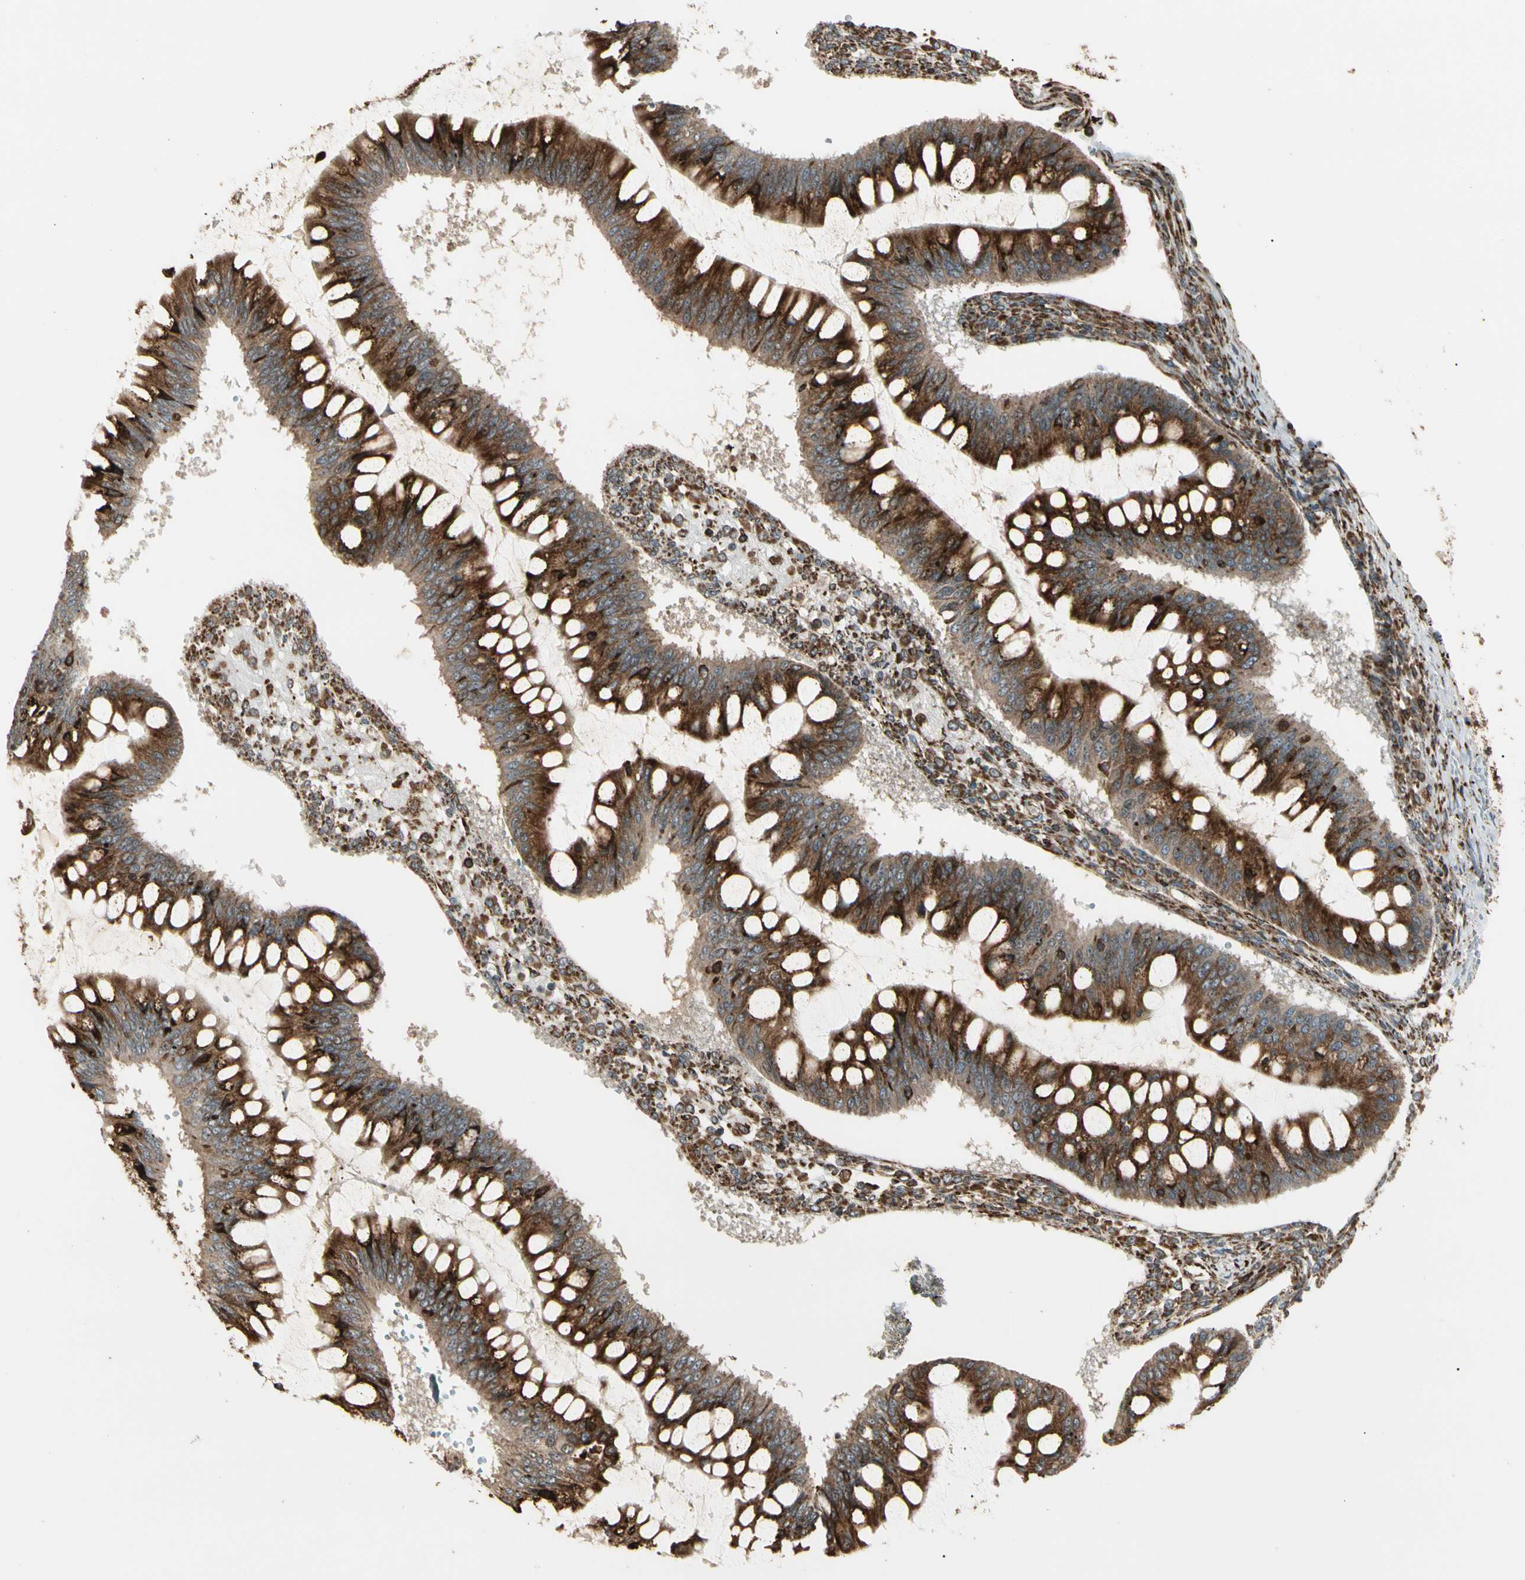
{"staining": {"intensity": "strong", "quantity": ">75%", "location": "cytoplasmic/membranous"}, "tissue": "ovarian cancer", "cell_type": "Tumor cells", "image_type": "cancer", "snomed": [{"axis": "morphology", "description": "Cystadenocarcinoma, mucinous, NOS"}, {"axis": "topography", "description": "Ovary"}], "caption": "Tumor cells display strong cytoplasmic/membranous expression in approximately >75% of cells in ovarian mucinous cystadenocarcinoma.", "gene": "HSP90B1", "patient": {"sex": "female", "age": 73}}